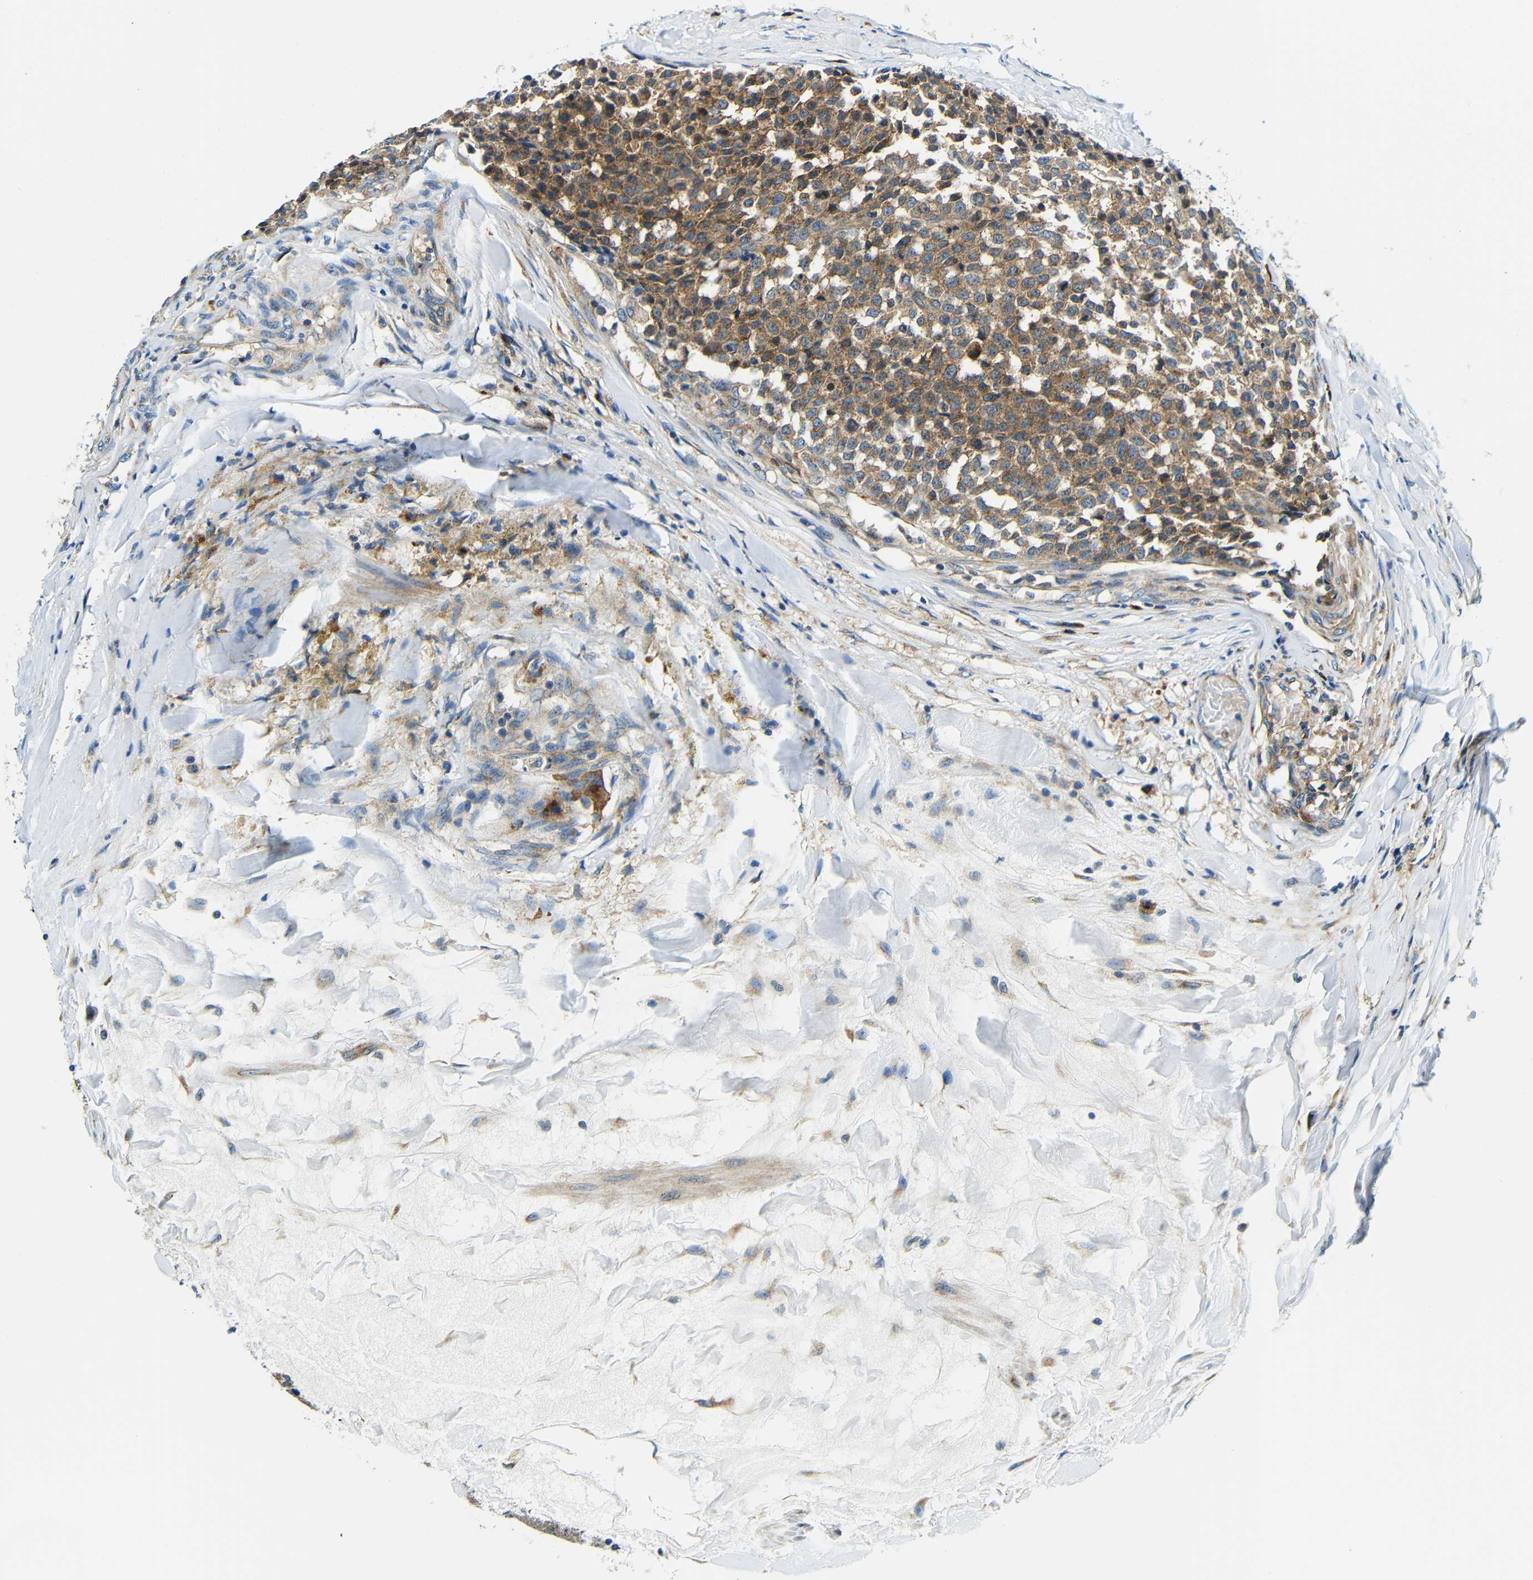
{"staining": {"intensity": "moderate", "quantity": ">75%", "location": "cytoplasmic/membranous"}, "tissue": "testis cancer", "cell_type": "Tumor cells", "image_type": "cancer", "snomed": [{"axis": "morphology", "description": "Seminoma, NOS"}, {"axis": "topography", "description": "Testis"}], "caption": "There is medium levels of moderate cytoplasmic/membranous staining in tumor cells of testis cancer, as demonstrated by immunohistochemical staining (brown color).", "gene": "USO1", "patient": {"sex": "male", "age": 59}}